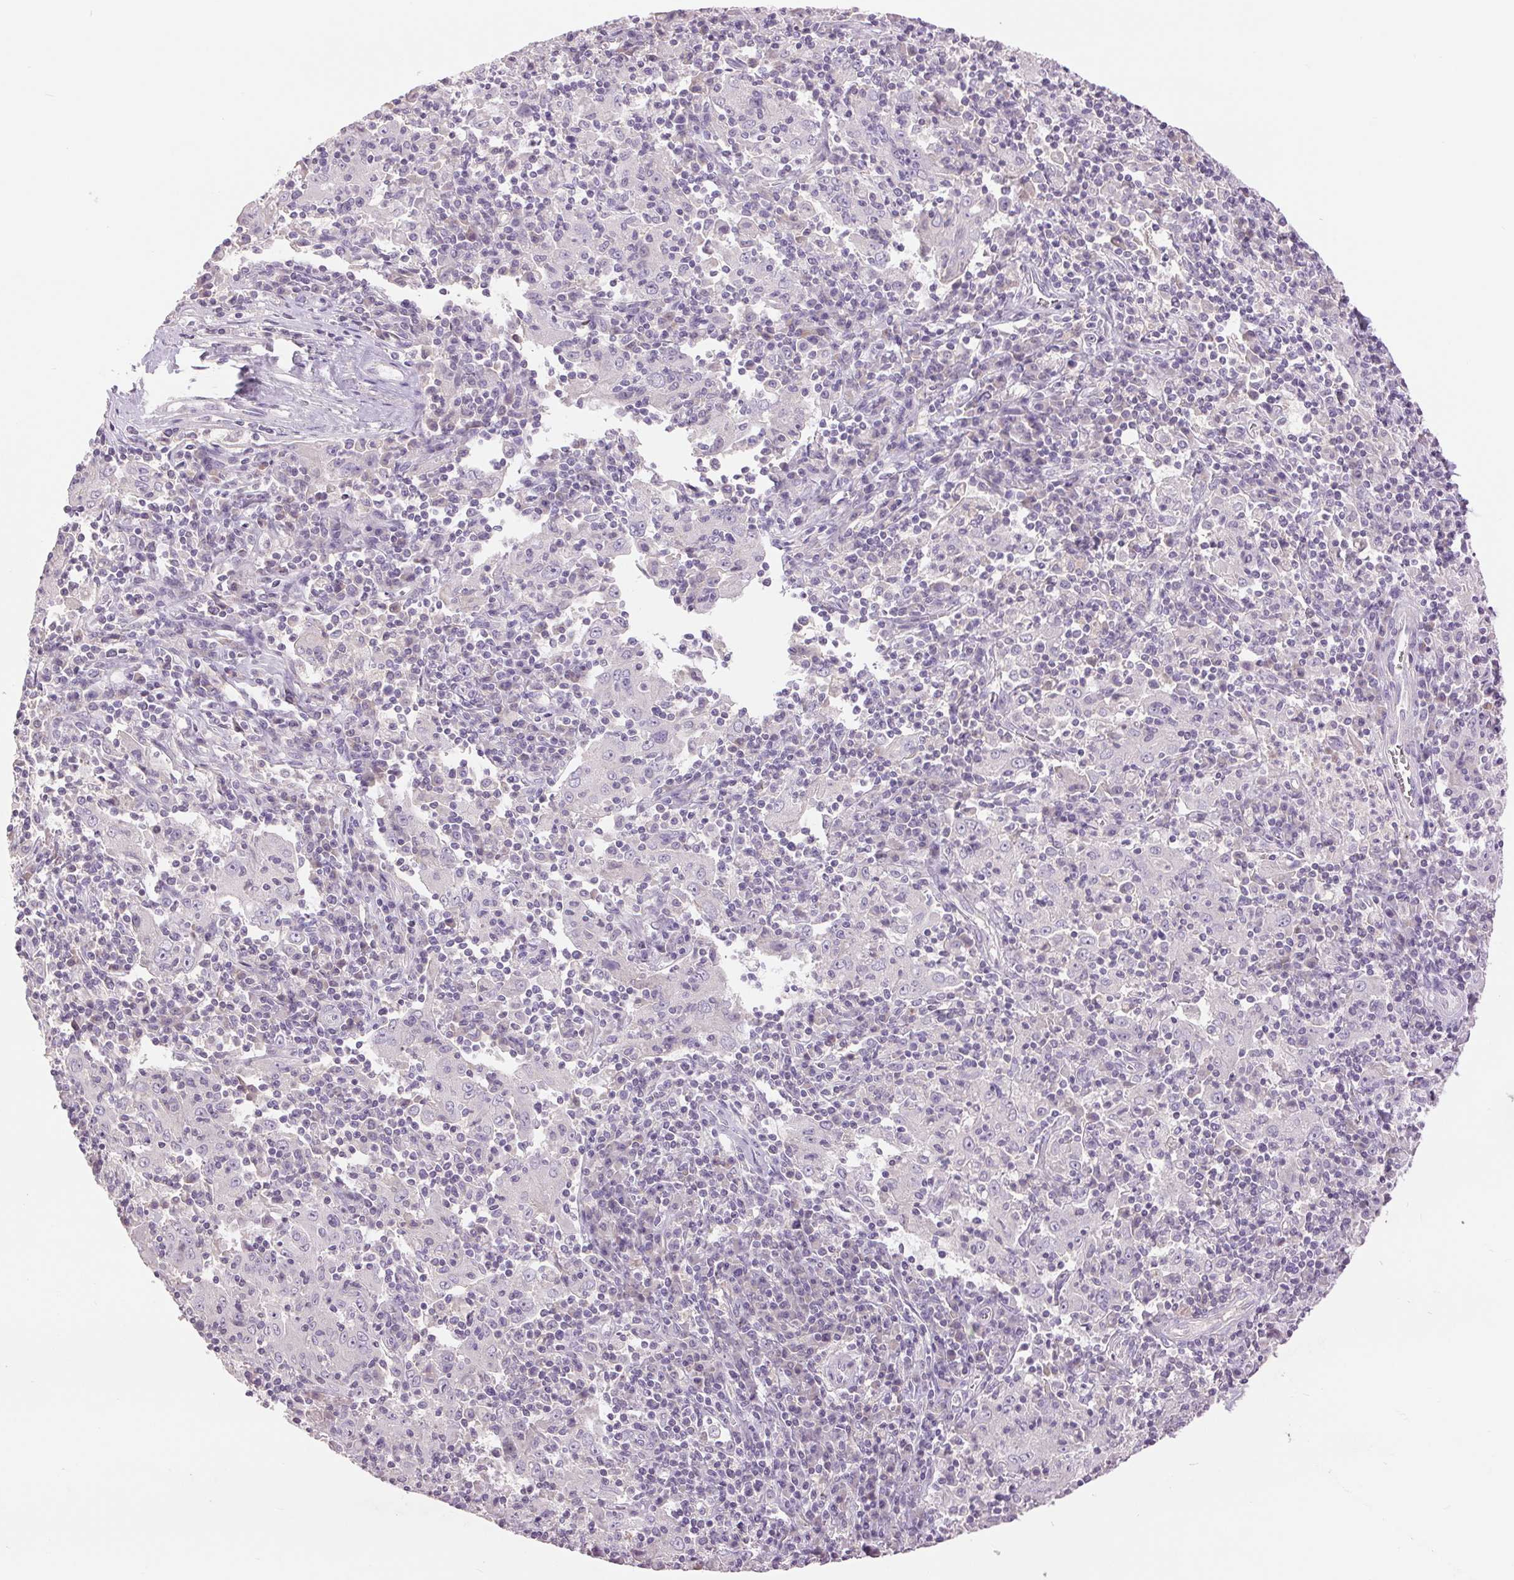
{"staining": {"intensity": "negative", "quantity": "none", "location": "none"}, "tissue": "pancreatic cancer", "cell_type": "Tumor cells", "image_type": "cancer", "snomed": [{"axis": "morphology", "description": "Adenocarcinoma, NOS"}, {"axis": "topography", "description": "Pancreas"}], "caption": "Tumor cells are negative for protein expression in human adenocarcinoma (pancreatic).", "gene": "FXYD4", "patient": {"sex": "male", "age": 63}}